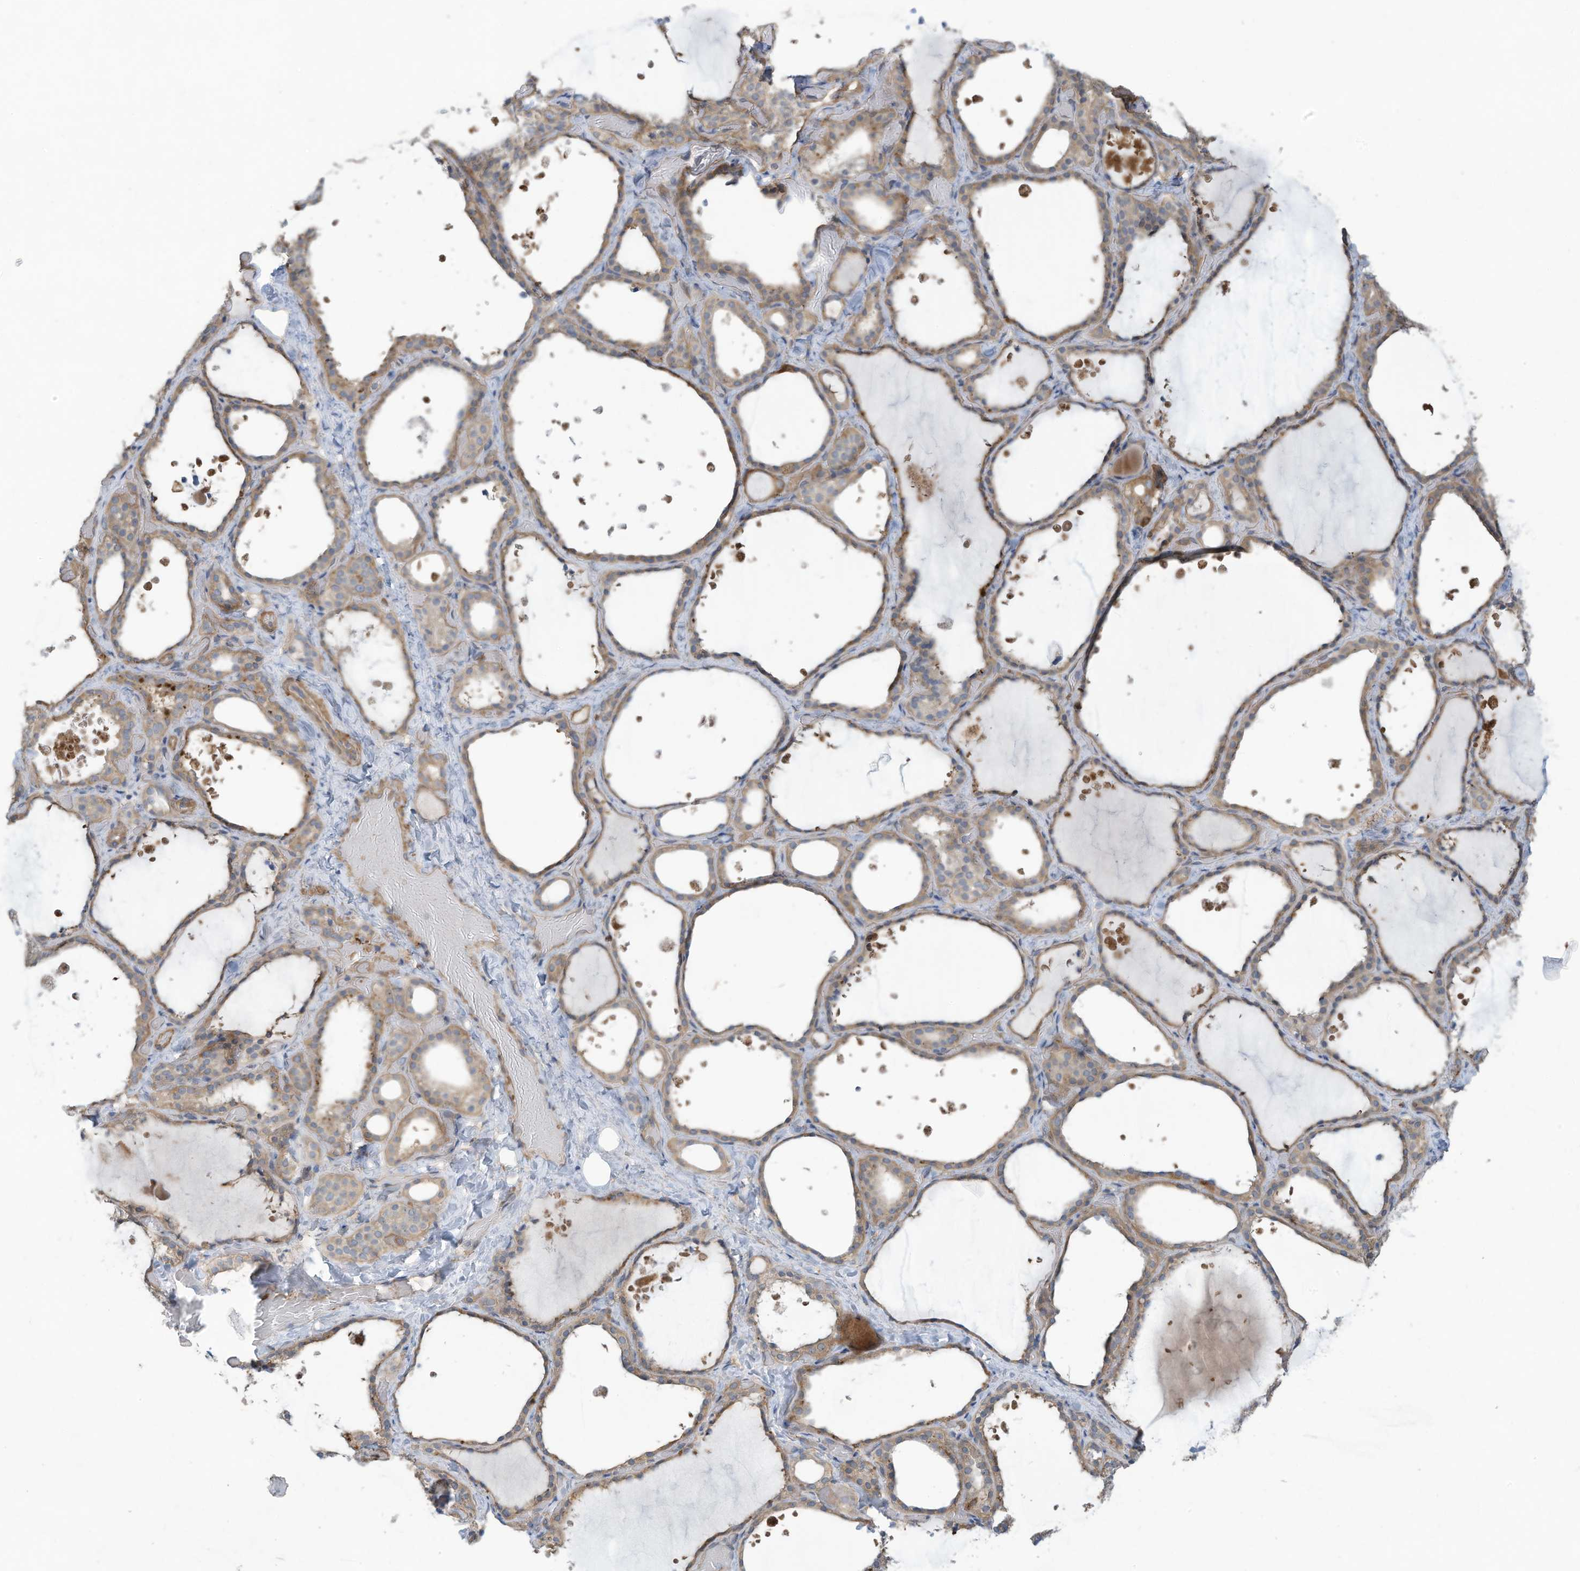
{"staining": {"intensity": "moderate", "quantity": ">75%", "location": "cytoplasmic/membranous"}, "tissue": "thyroid gland", "cell_type": "Glandular cells", "image_type": "normal", "snomed": [{"axis": "morphology", "description": "Normal tissue, NOS"}, {"axis": "topography", "description": "Thyroid gland"}], "caption": "Immunohistochemistry (IHC) of benign human thyroid gland exhibits medium levels of moderate cytoplasmic/membranous positivity in approximately >75% of glandular cells.", "gene": "ADI1", "patient": {"sex": "female", "age": 44}}